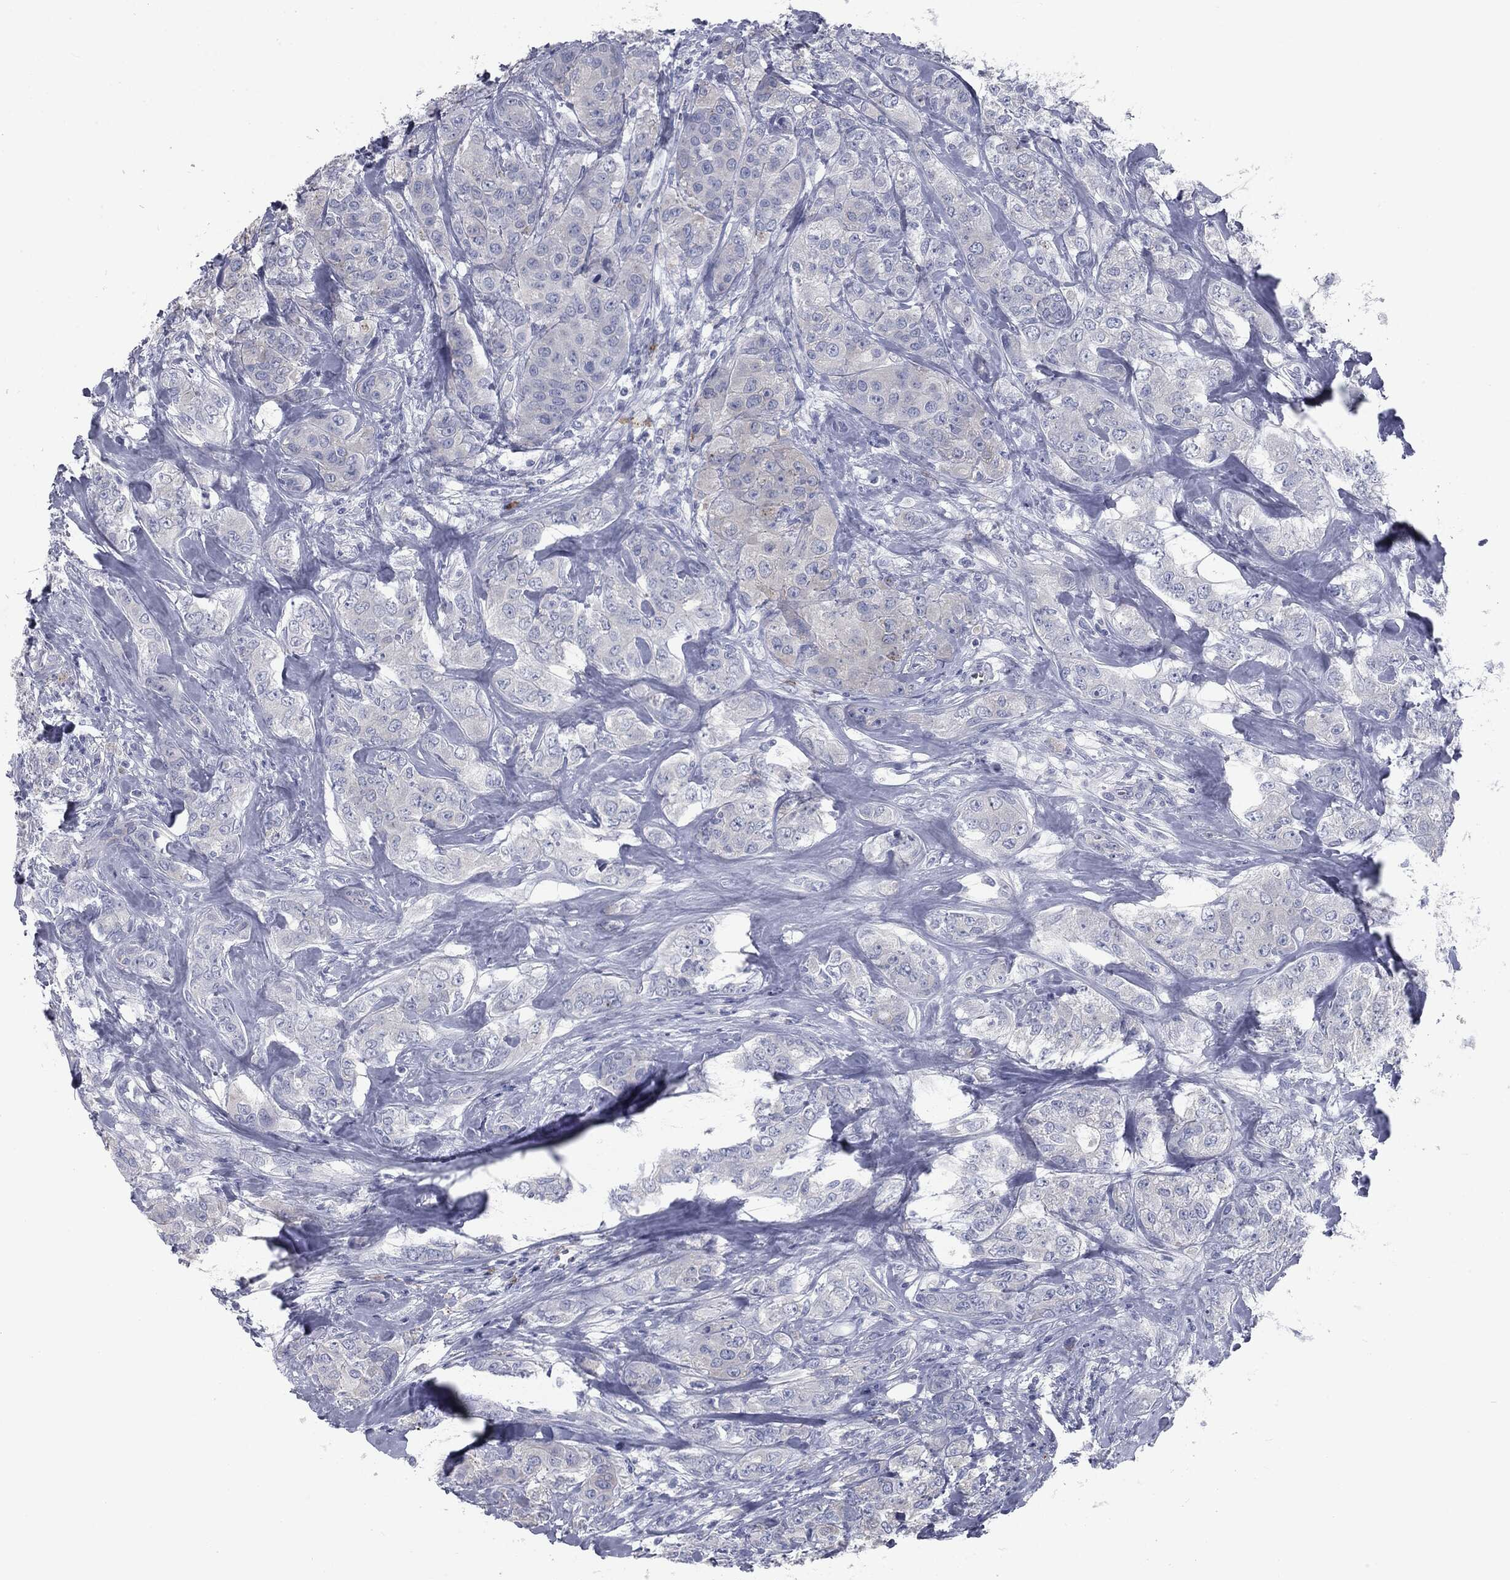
{"staining": {"intensity": "negative", "quantity": "none", "location": "none"}, "tissue": "breast cancer", "cell_type": "Tumor cells", "image_type": "cancer", "snomed": [{"axis": "morphology", "description": "Normal tissue, NOS"}, {"axis": "morphology", "description": "Duct carcinoma"}, {"axis": "topography", "description": "Breast"}], "caption": "IHC photomicrograph of neoplastic tissue: human breast cancer stained with DAB reveals no significant protein staining in tumor cells.", "gene": "CAV3", "patient": {"sex": "female", "age": 43}}